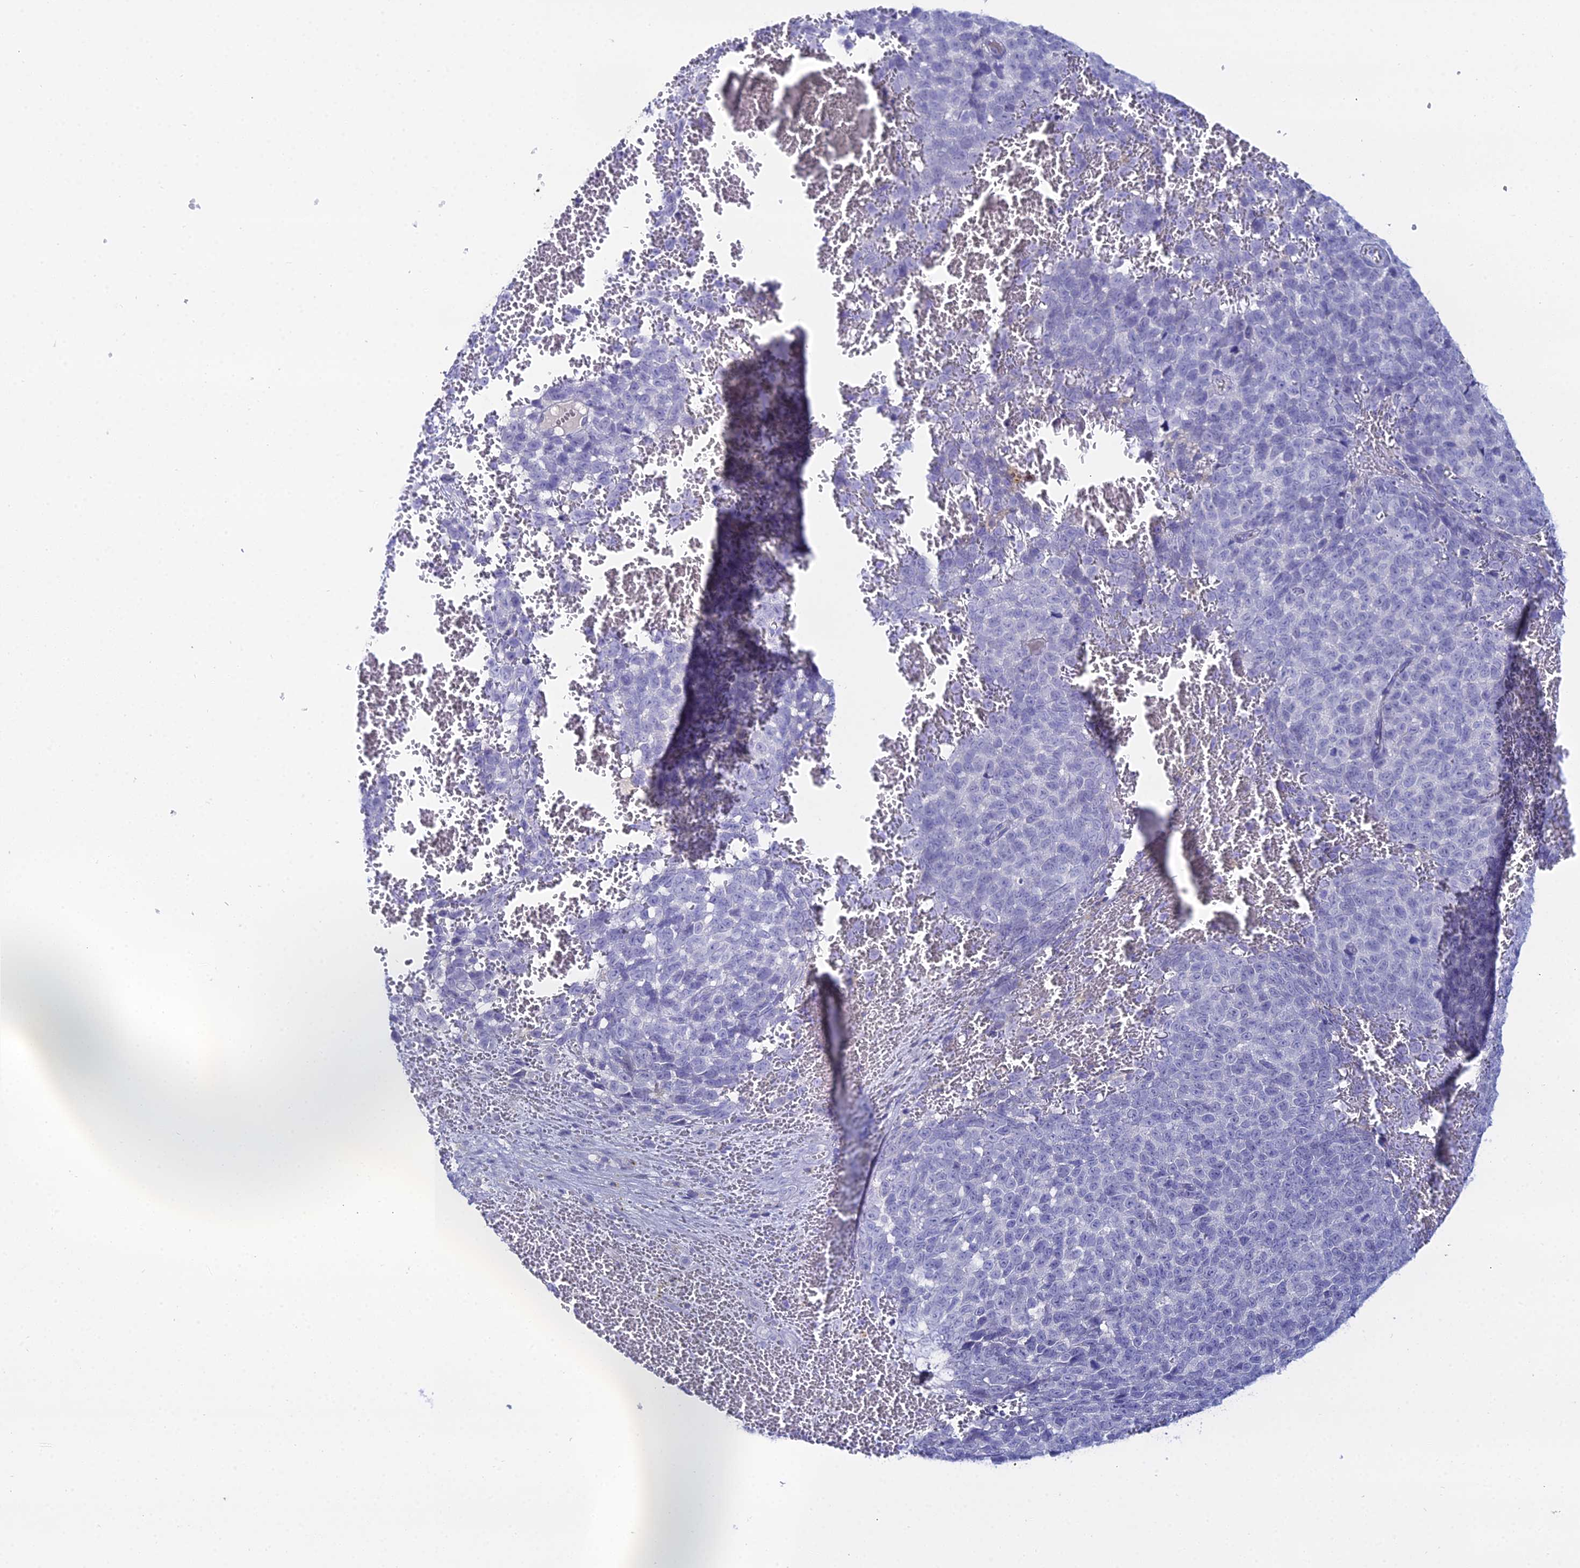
{"staining": {"intensity": "negative", "quantity": "none", "location": "none"}, "tissue": "melanoma", "cell_type": "Tumor cells", "image_type": "cancer", "snomed": [{"axis": "morphology", "description": "Malignant melanoma, NOS"}, {"axis": "topography", "description": "Nose, NOS"}], "caption": "Human malignant melanoma stained for a protein using IHC reveals no positivity in tumor cells.", "gene": "DHX34", "patient": {"sex": "female", "age": 48}}